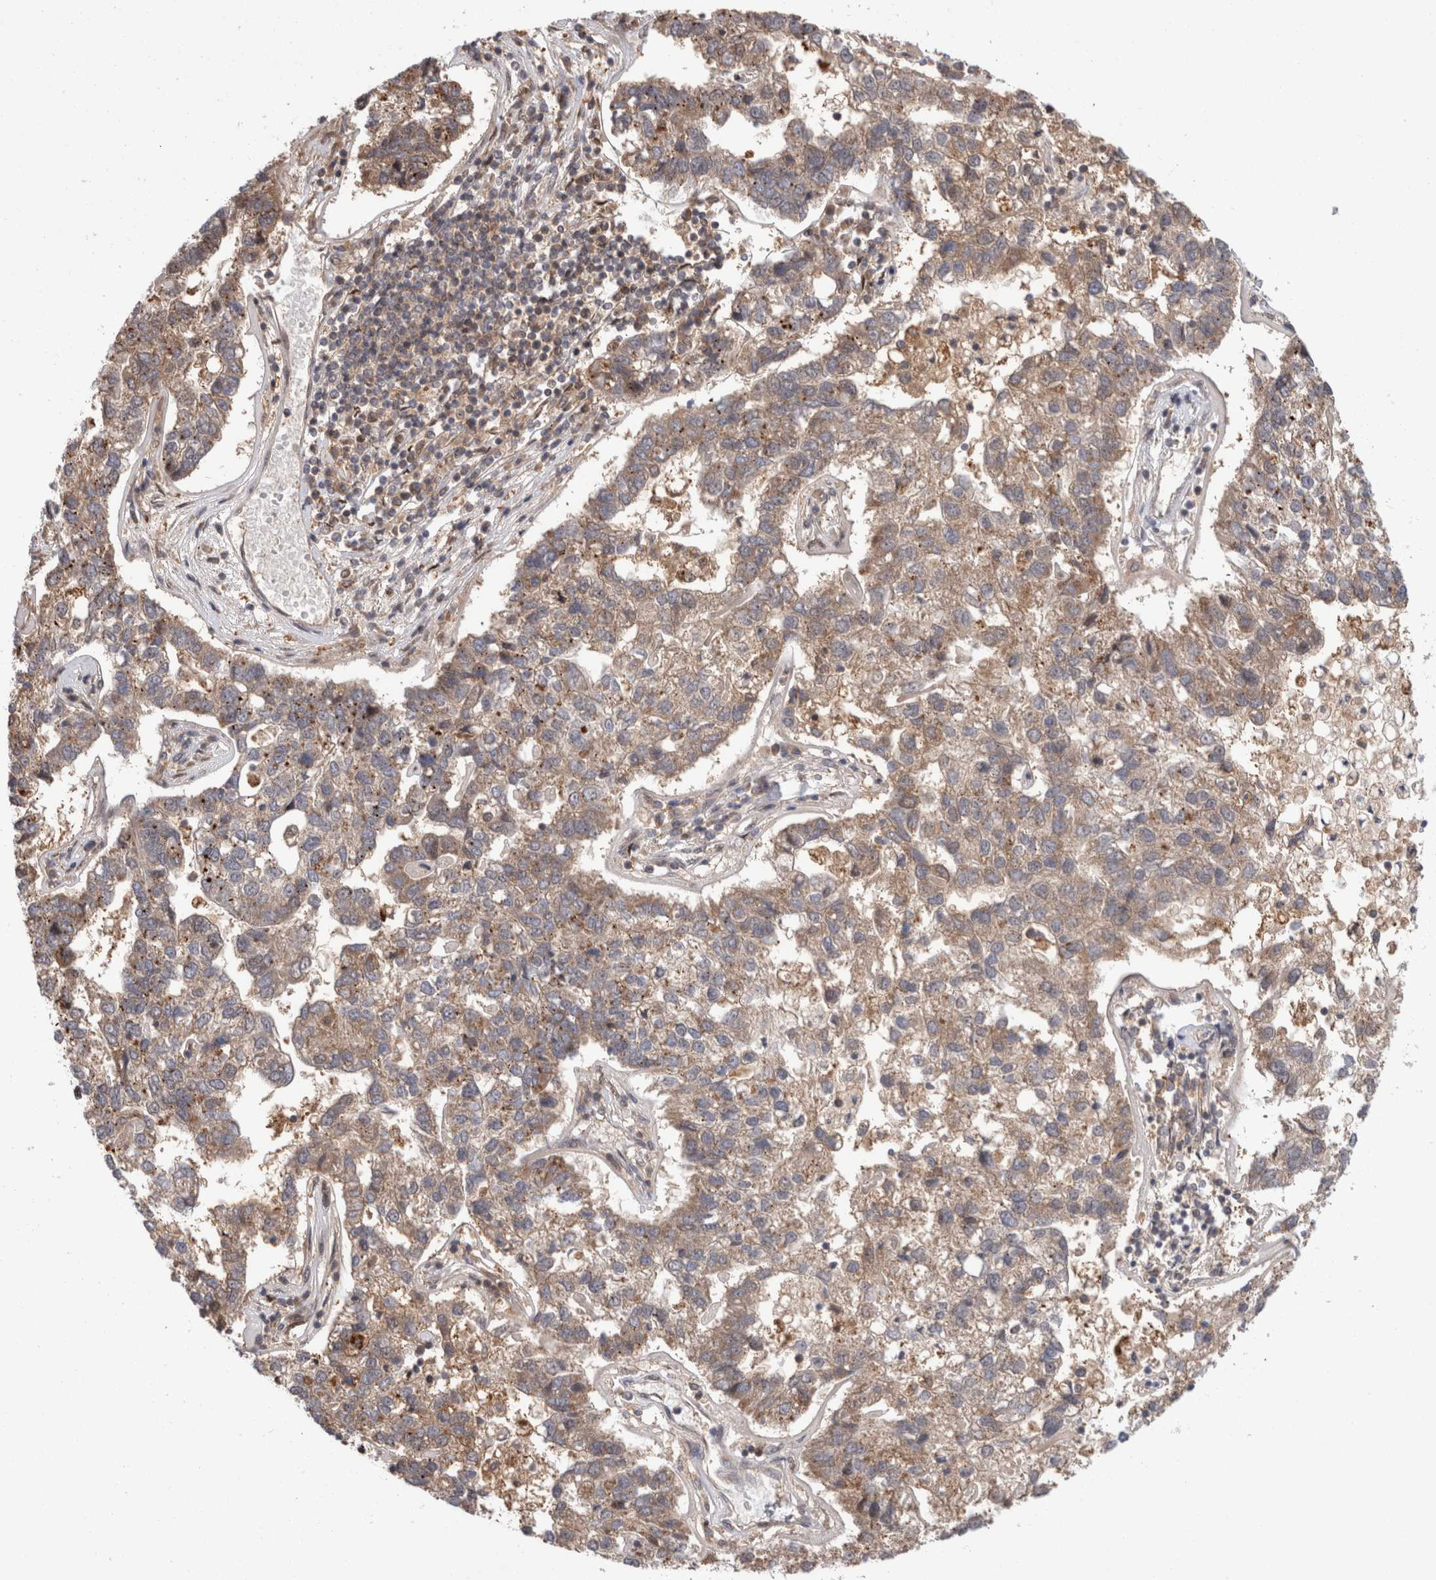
{"staining": {"intensity": "weak", "quantity": ">75%", "location": "cytoplasmic/membranous"}, "tissue": "pancreatic cancer", "cell_type": "Tumor cells", "image_type": "cancer", "snomed": [{"axis": "morphology", "description": "Adenocarcinoma, NOS"}, {"axis": "topography", "description": "Pancreas"}], "caption": "Pancreatic cancer (adenocarcinoma) was stained to show a protein in brown. There is low levels of weak cytoplasmic/membranous staining in approximately >75% of tumor cells. (DAB = brown stain, brightfield microscopy at high magnification).", "gene": "MRPL37", "patient": {"sex": "female", "age": 61}}